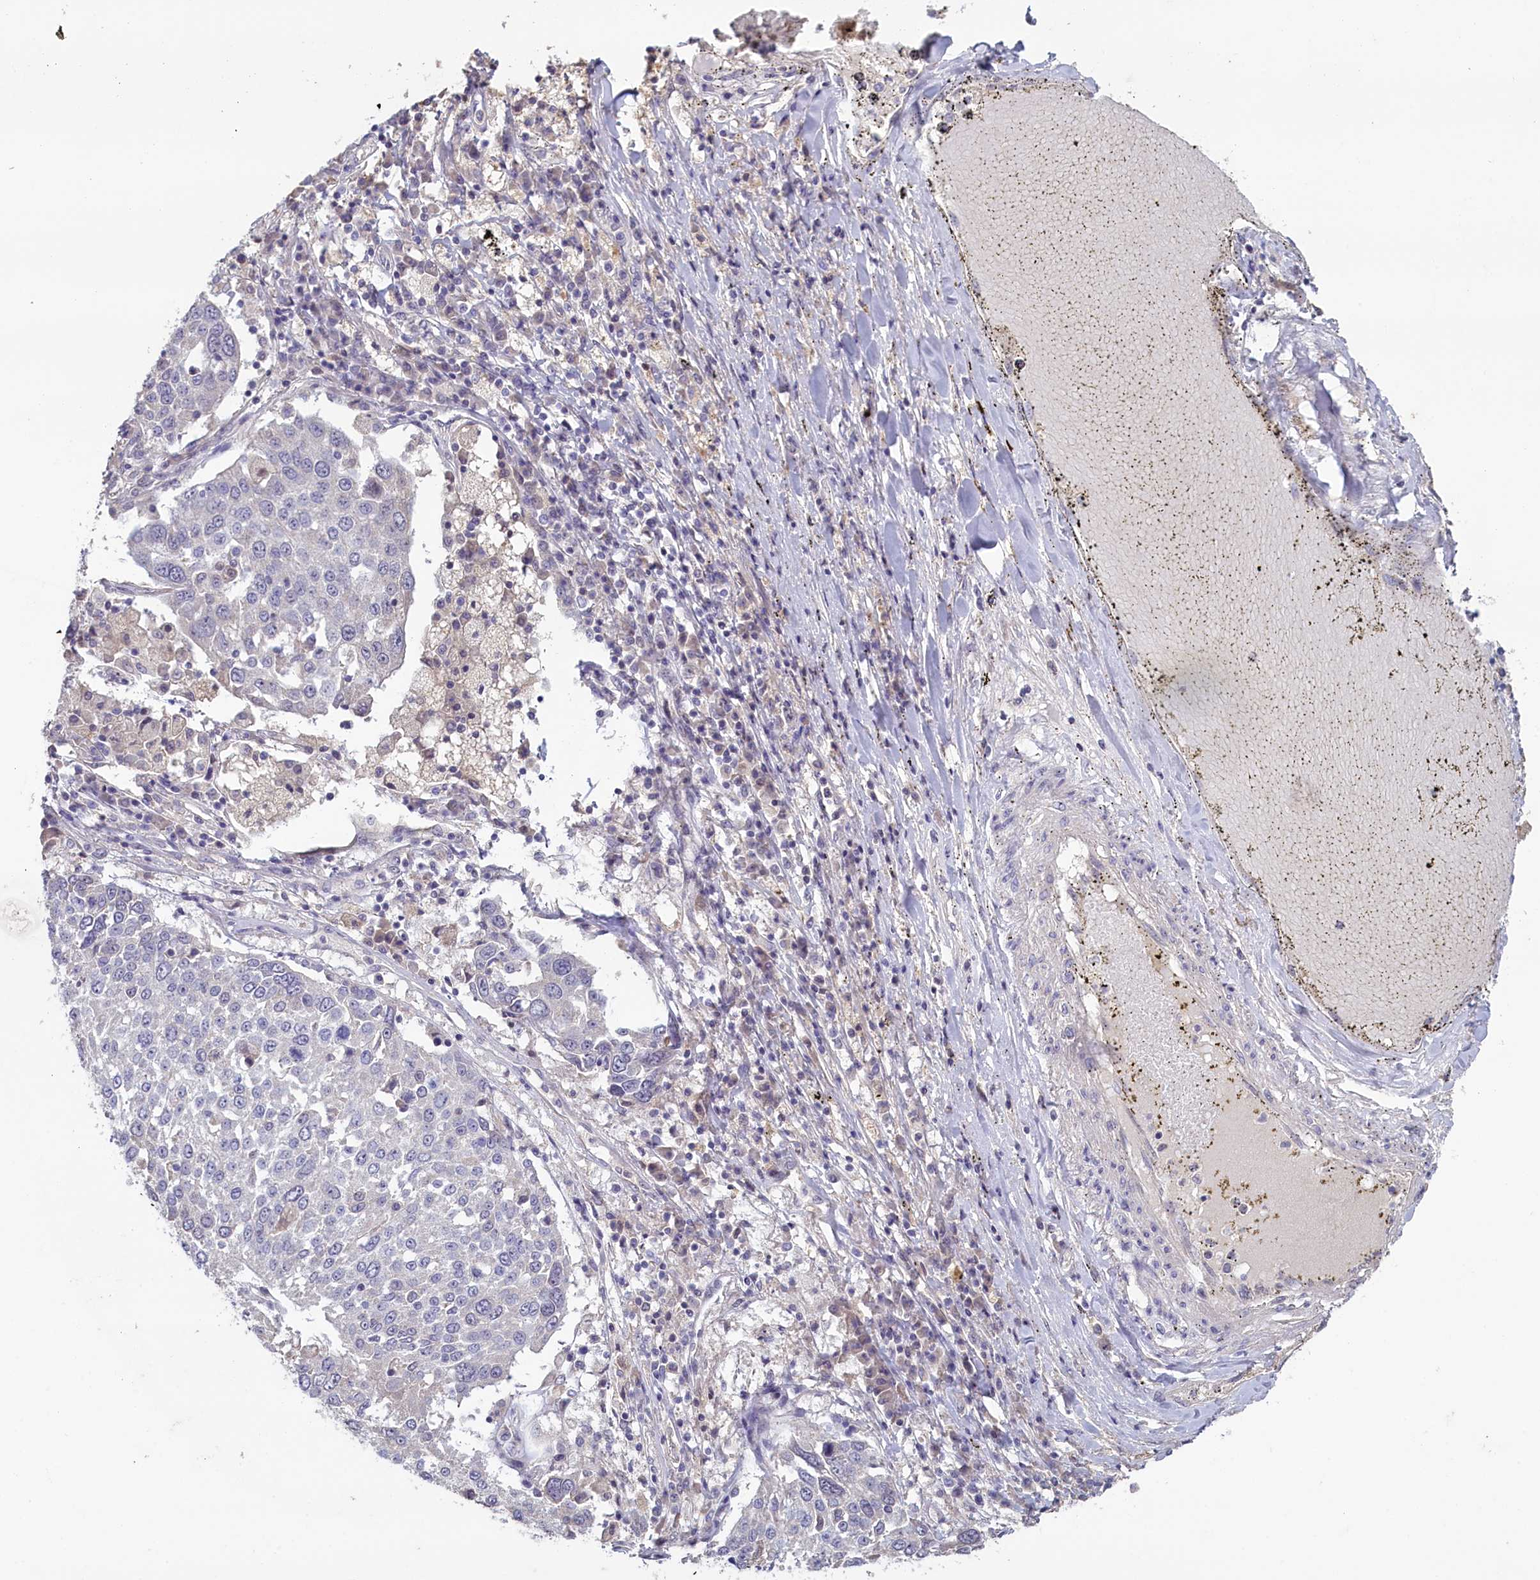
{"staining": {"intensity": "negative", "quantity": "none", "location": "none"}, "tissue": "lung cancer", "cell_type": "Tumor cells", "image_type": "cancer", "snomed": [{"axis": "morphology", "description": "Squamous cell carcinoma, NOS"}, {"axis": "topography", "description": "Lung"}], "caption": "A micrograph of squamous cell carcinoma (lung) stained for a protein displays no brown staining in tumor cells.", "gene": "ATF7IP2", "patient": {"sex": "male", "age": 65}}